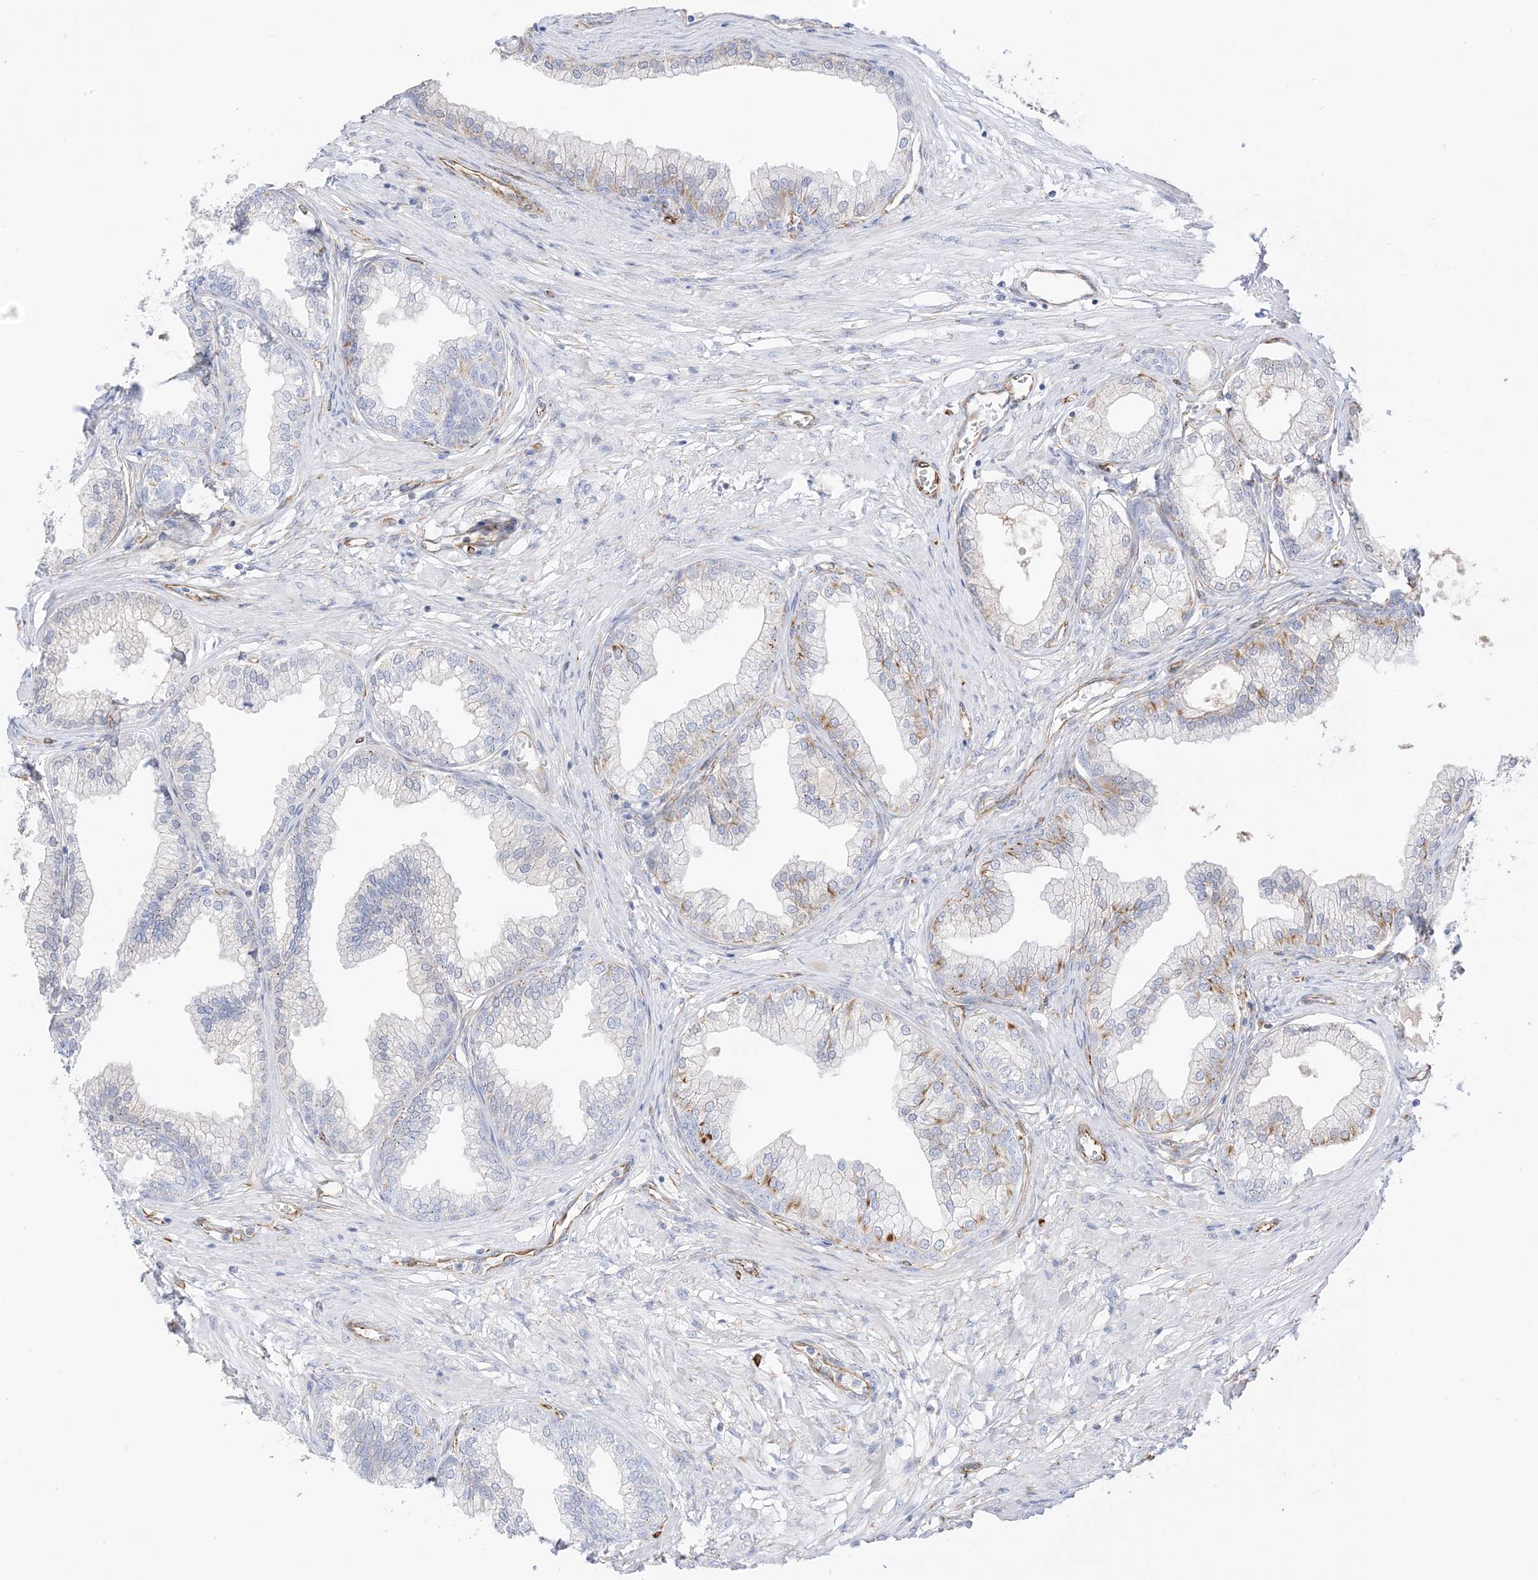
{"staining": {"intensity": "moderate", "quantity": "<25%", "location": "cytoplasmic/membranous"}, "tissue": "prostate", "cell_type": "Glandular cells", "image_type": "normal", "snomed": [{"axis": "morphology", "description": "Normal tissue, NOS"}, {"axis": "morphology", "description": "Urothelial carcinoma, Low grade"}, {"axis": "topography", "description": "Urinary bladder"}, {"axis": "topography", "description": "Prostate"}], "caption": "Immunohistochemical staining of benign prostate displays <25% levels of moderate cytoplasmic/membranous protein positivity in about <25% of glandular cells.", "gene": "PID1", "patient": {"sex": "male", "age": 60}}